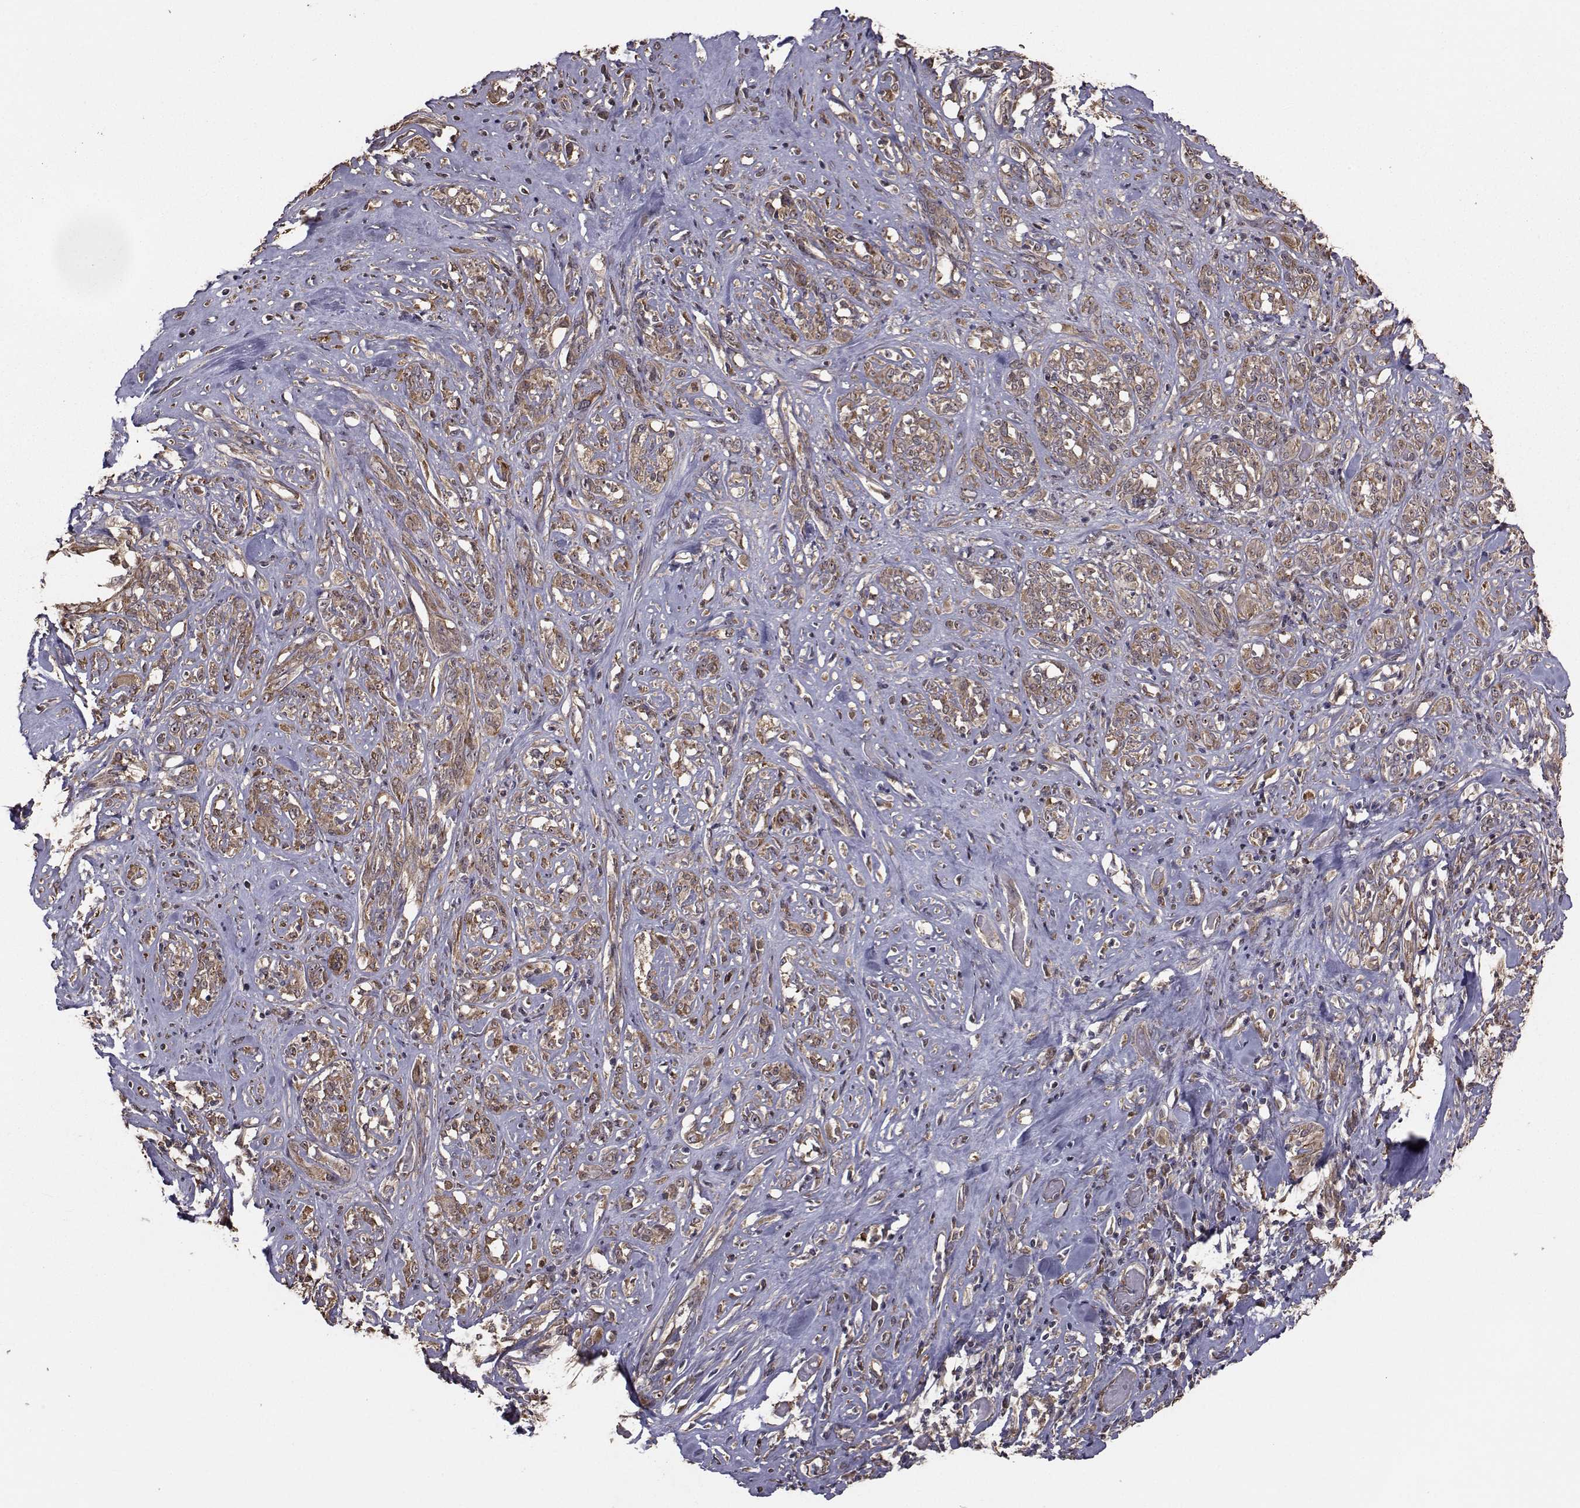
{"staining": {"intensity": "weak", "quantity": ">75%", "location": "cytoplasmic/membranous"}, "tissue": "melanoma", "cell_type": "Tumor cells", "image_type": "cancer", "snomed": [{"axis": "morphology", "description": "Malignant melanoma, NOS"}, {"axis": "topography", "description": "Skin"}], "caption": "Brown immunohistochemical staining in human malignant melanoma reveals weak cytoplasmic/membranous staining in approximately >75% of tumor cells.", "gene": "TRIP10", "patient": {"sex": "female", "age": 91}}